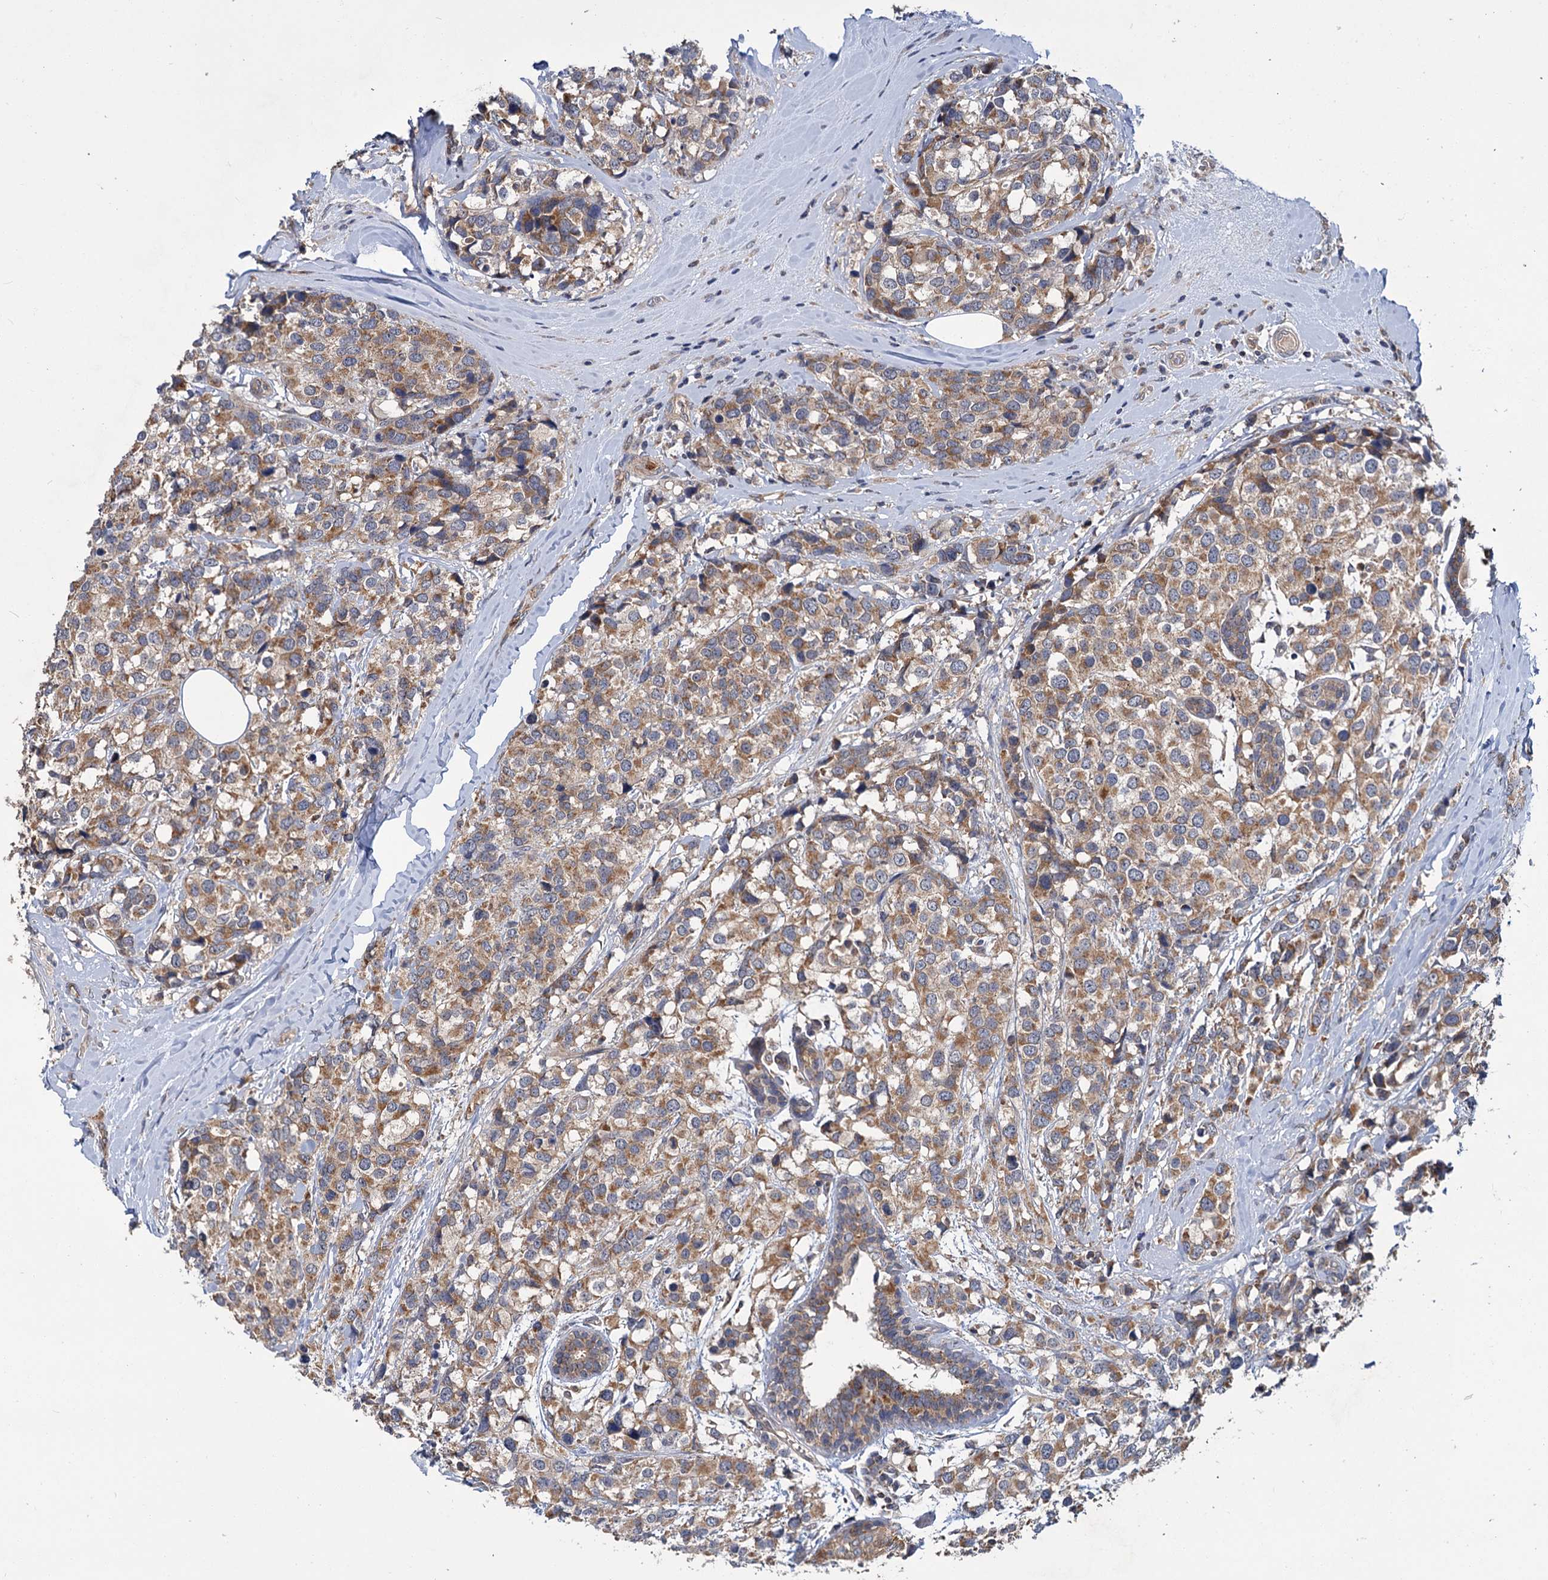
{"staining": {"intensity": "moderate", "quantity": ">75%", "location": "cytoplasmic/membranous"}, "tissue": "breast cancer", "cell_type": "Tumor cells", "image_type": "cancer", "snomed": [{"axis": "morphology", "description": "Lobular carcinoma"}, {"axis": "topography", "description": "Breast"}], "caption": "Human breast cancer stained with a protein marker displays moderate staining in tumor cells.", "gene": "DYNC2H1", "patient": {"sex": "female", "age": 59}}